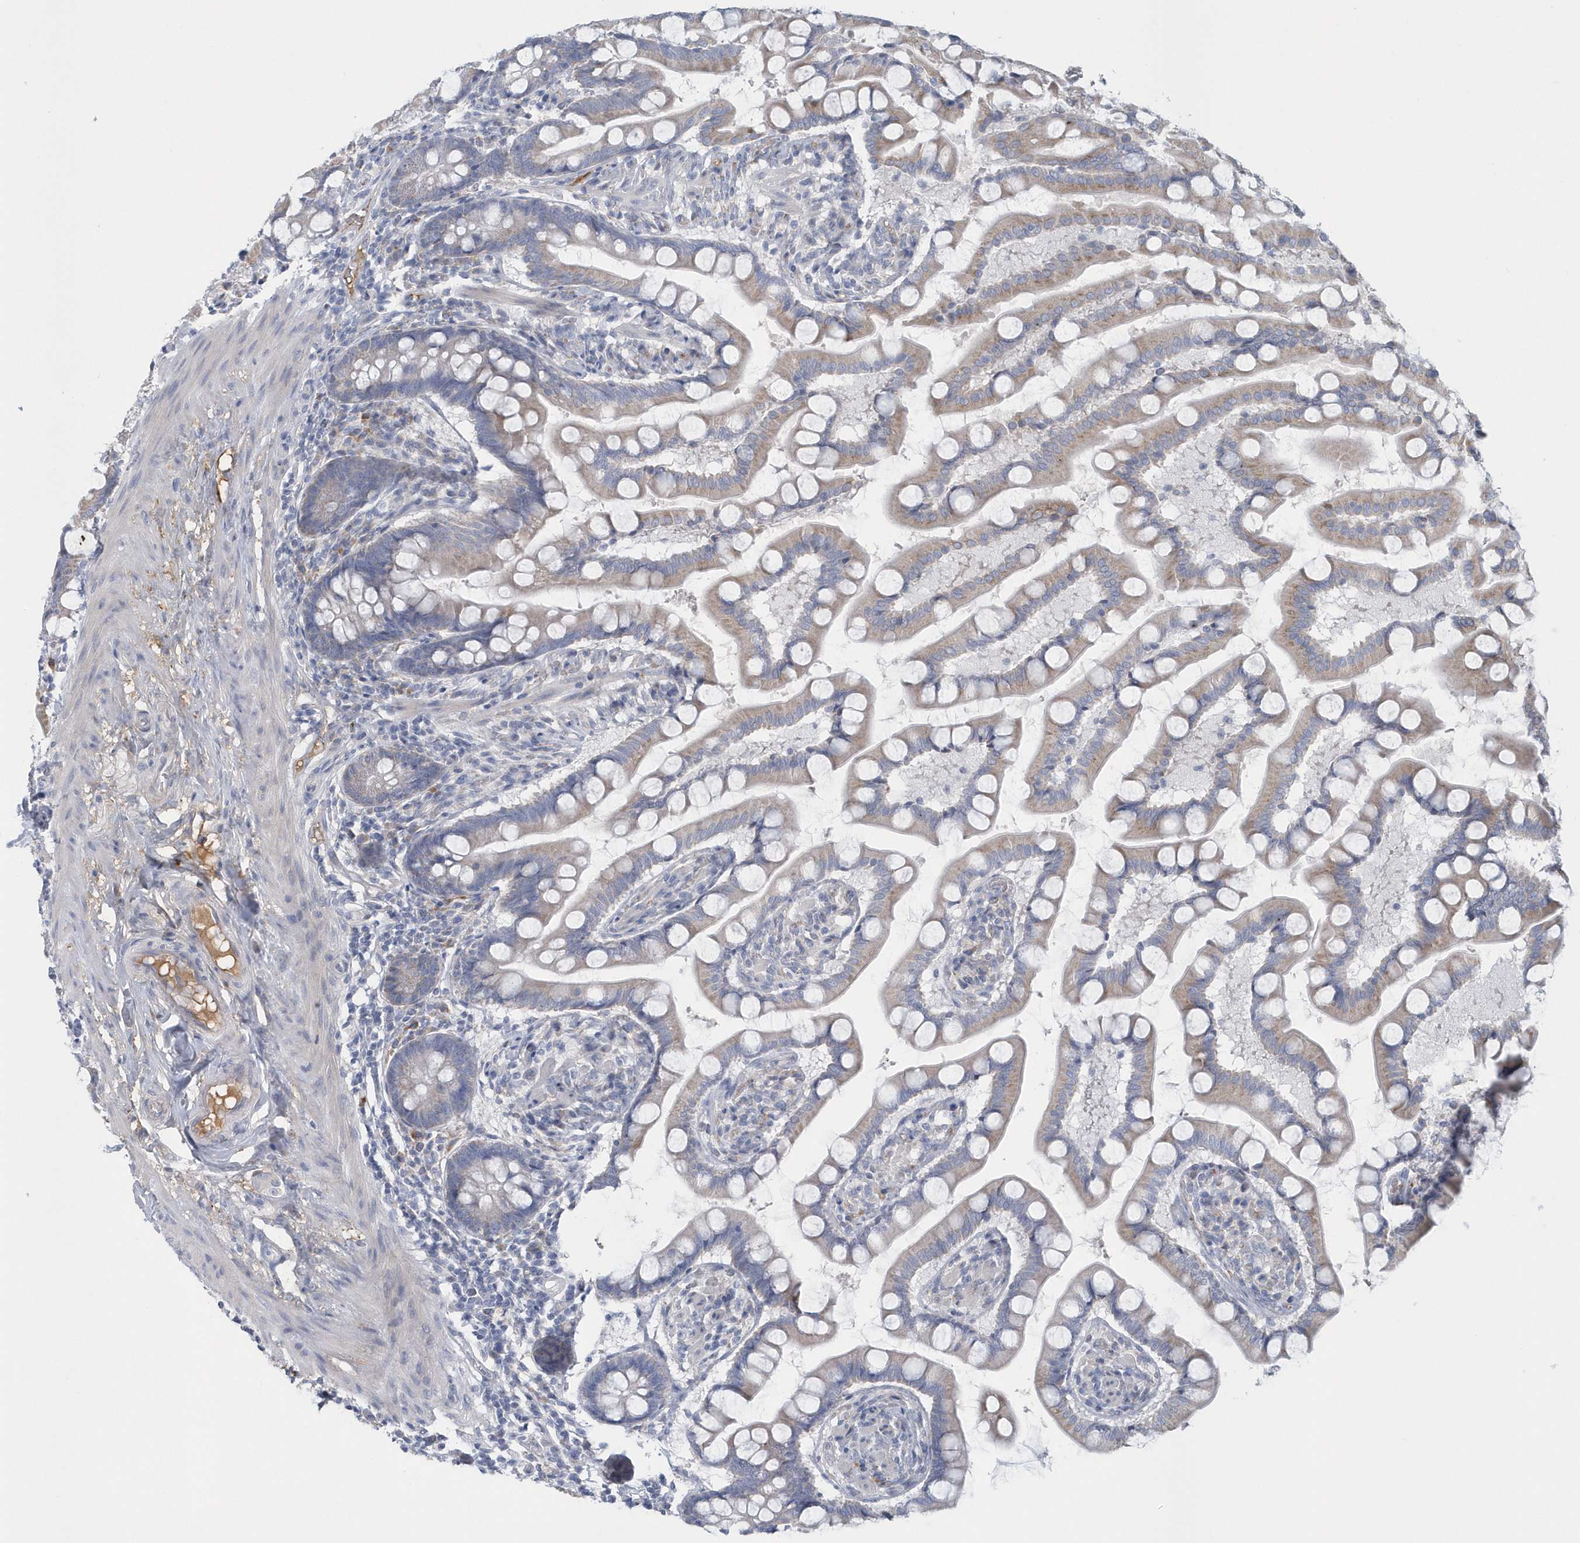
{"staining": {"intensity": "weak", "quantity": "25%-75%", "location": "cytoplasmic/membranous"}, "tissue": "small intestine", "cell_type": "Glandular cells", "image_type": "normal", "snomed": [{"axis": "morphology", "description": "Normal tissue, NOS"}, {"axis": "topography", "description": "Small intestine"}], "caption": "Small intestine was stained to show a protein in brown. There is low levels of weak cytoplasmic/membranous positivity in approximately 25%-75% of glandular cells. The staining is performed using DAB (3,3'-diaminobenzidine) brown chromogen to label protein expression. The nuclei are counter-stained blue using hematoxylin.", "gene": "SPATA18", "patient": {"sex": "male", "age": 41}}